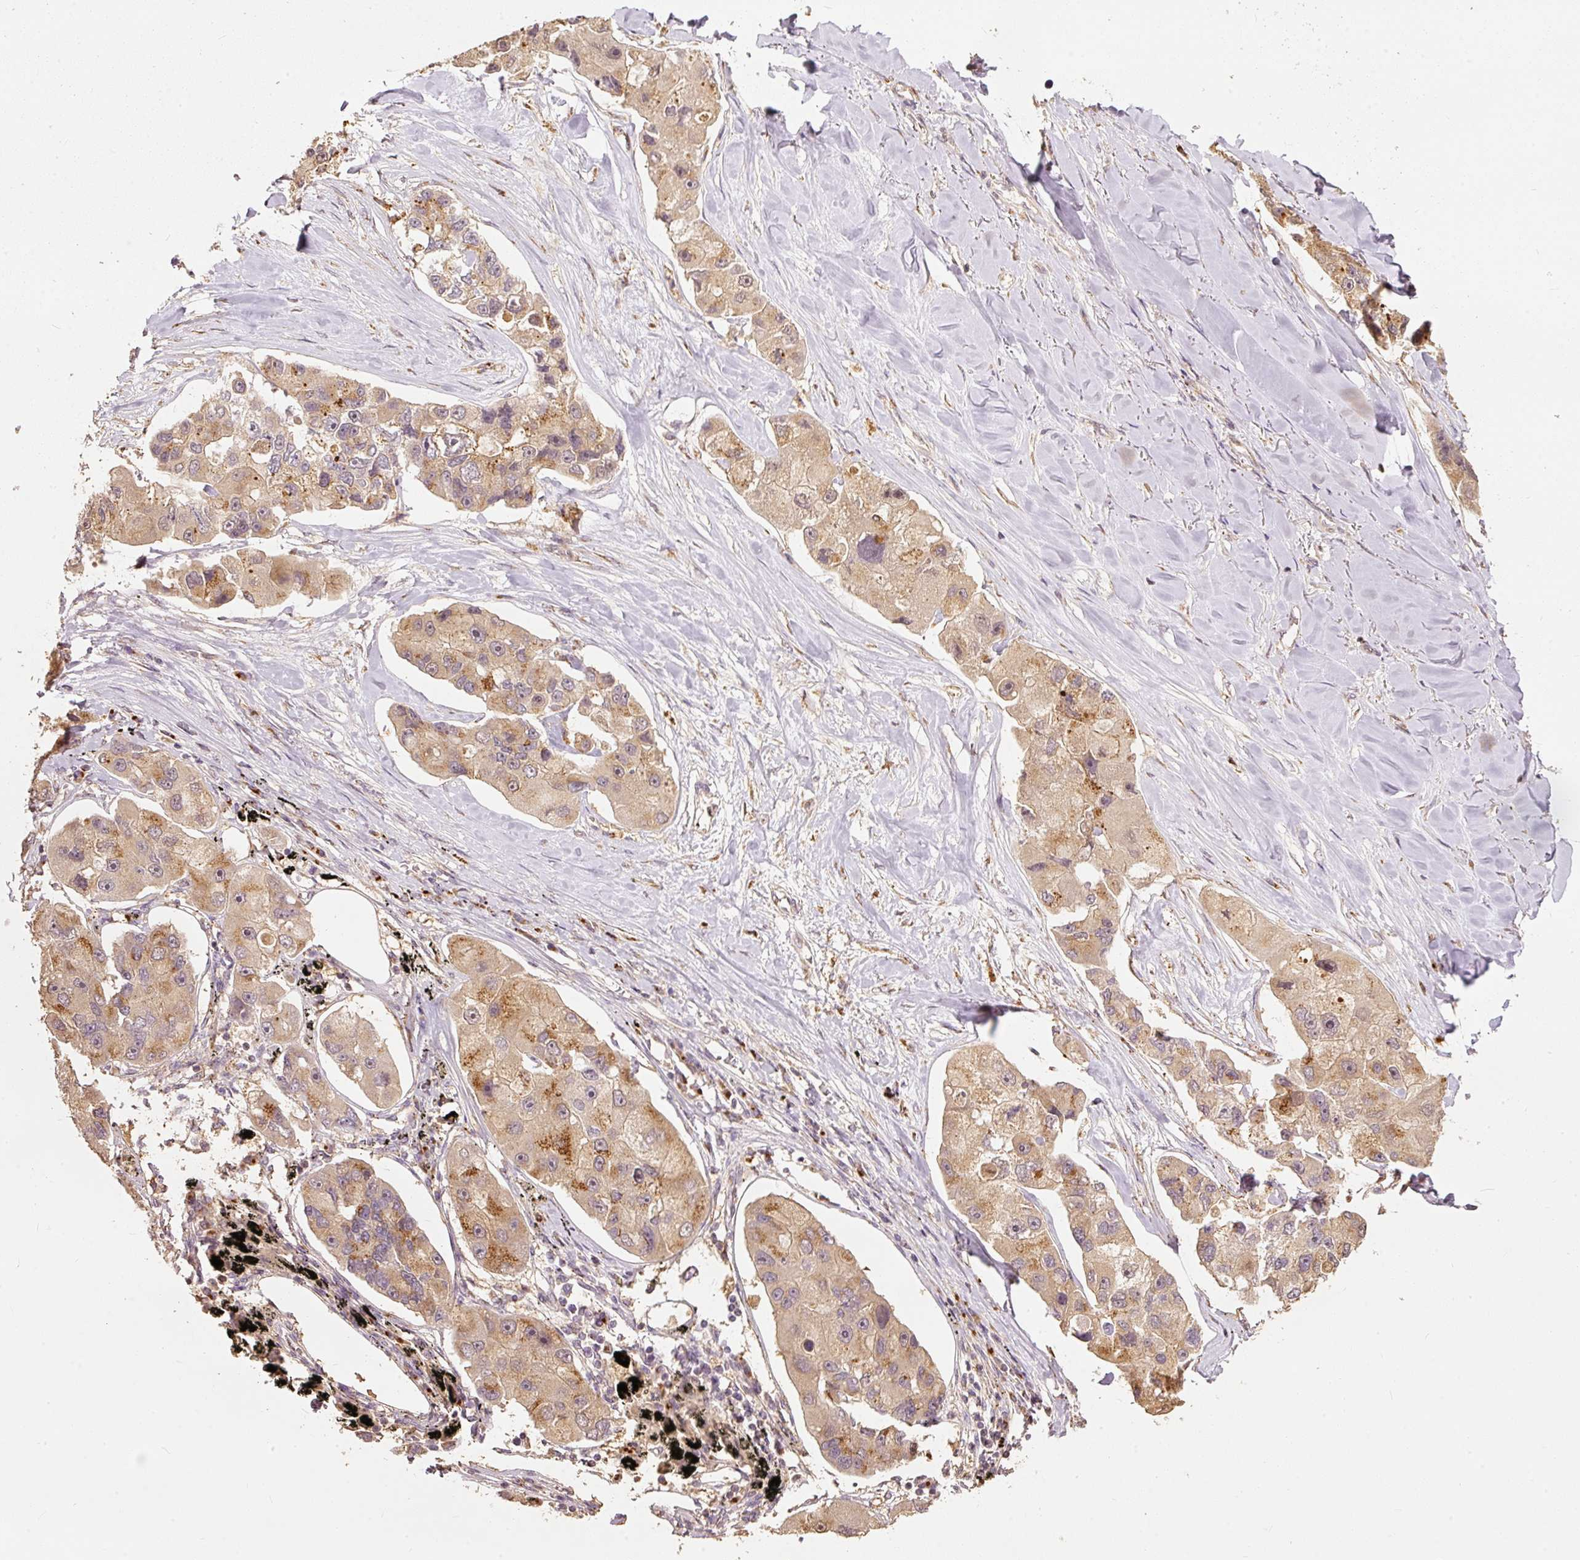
{"staining": {"intensity": "moderate", "quantity": ">75%", "location": "cytoplasmic/membranous"}, "tissue": "lung cancer", "cell_type": "Tumor cells", "image_type": "cancer", "snomed": [{"axis": "morphology", "description": "Adenocarcinoma, NOS"}, {"axis": "topography", "description": "Lung"}], "caption": "Lung cancer tissue shows moderate cytoplasmic/membranous expression in approximately >75% of tumor cells Ihc stains the protein of interest in brown and the nuclei are stained blue.", "gene": "FUT8", "patient": {"sex": "female", "age": 54}}